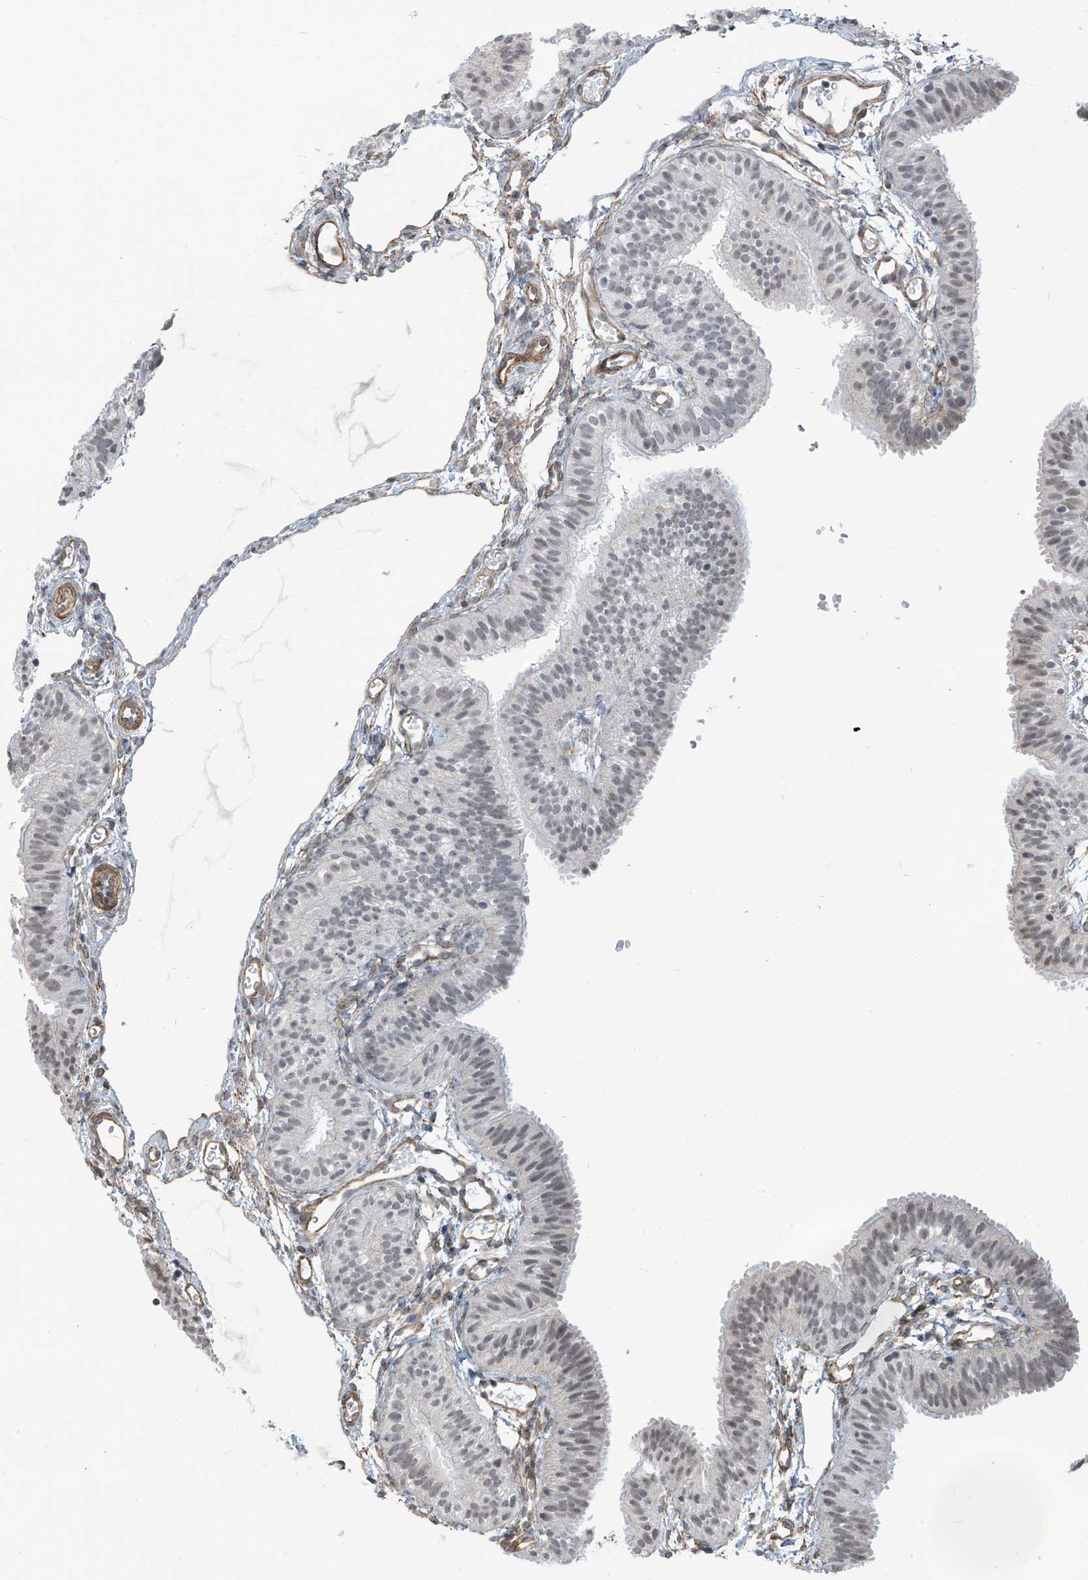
{"staining": {"intensity": "negative", "quantity": "none", "location": "none"}, "tissue": "fallopian tube", "cell_type": "Glandular cells", "image_type": "normal", "snomed": [{"axis": "morphology", "description": "Normal tissue, NOS"}, {"axis": "topography", "description": "Fallopian tube"}], "caption": "IHC image of normal fallopian tube stained for a protein (brown), which exhibits no positivity in glandular cells.", "gene": "METAP1D", "patient": {"sex": "female", "age": 35}}